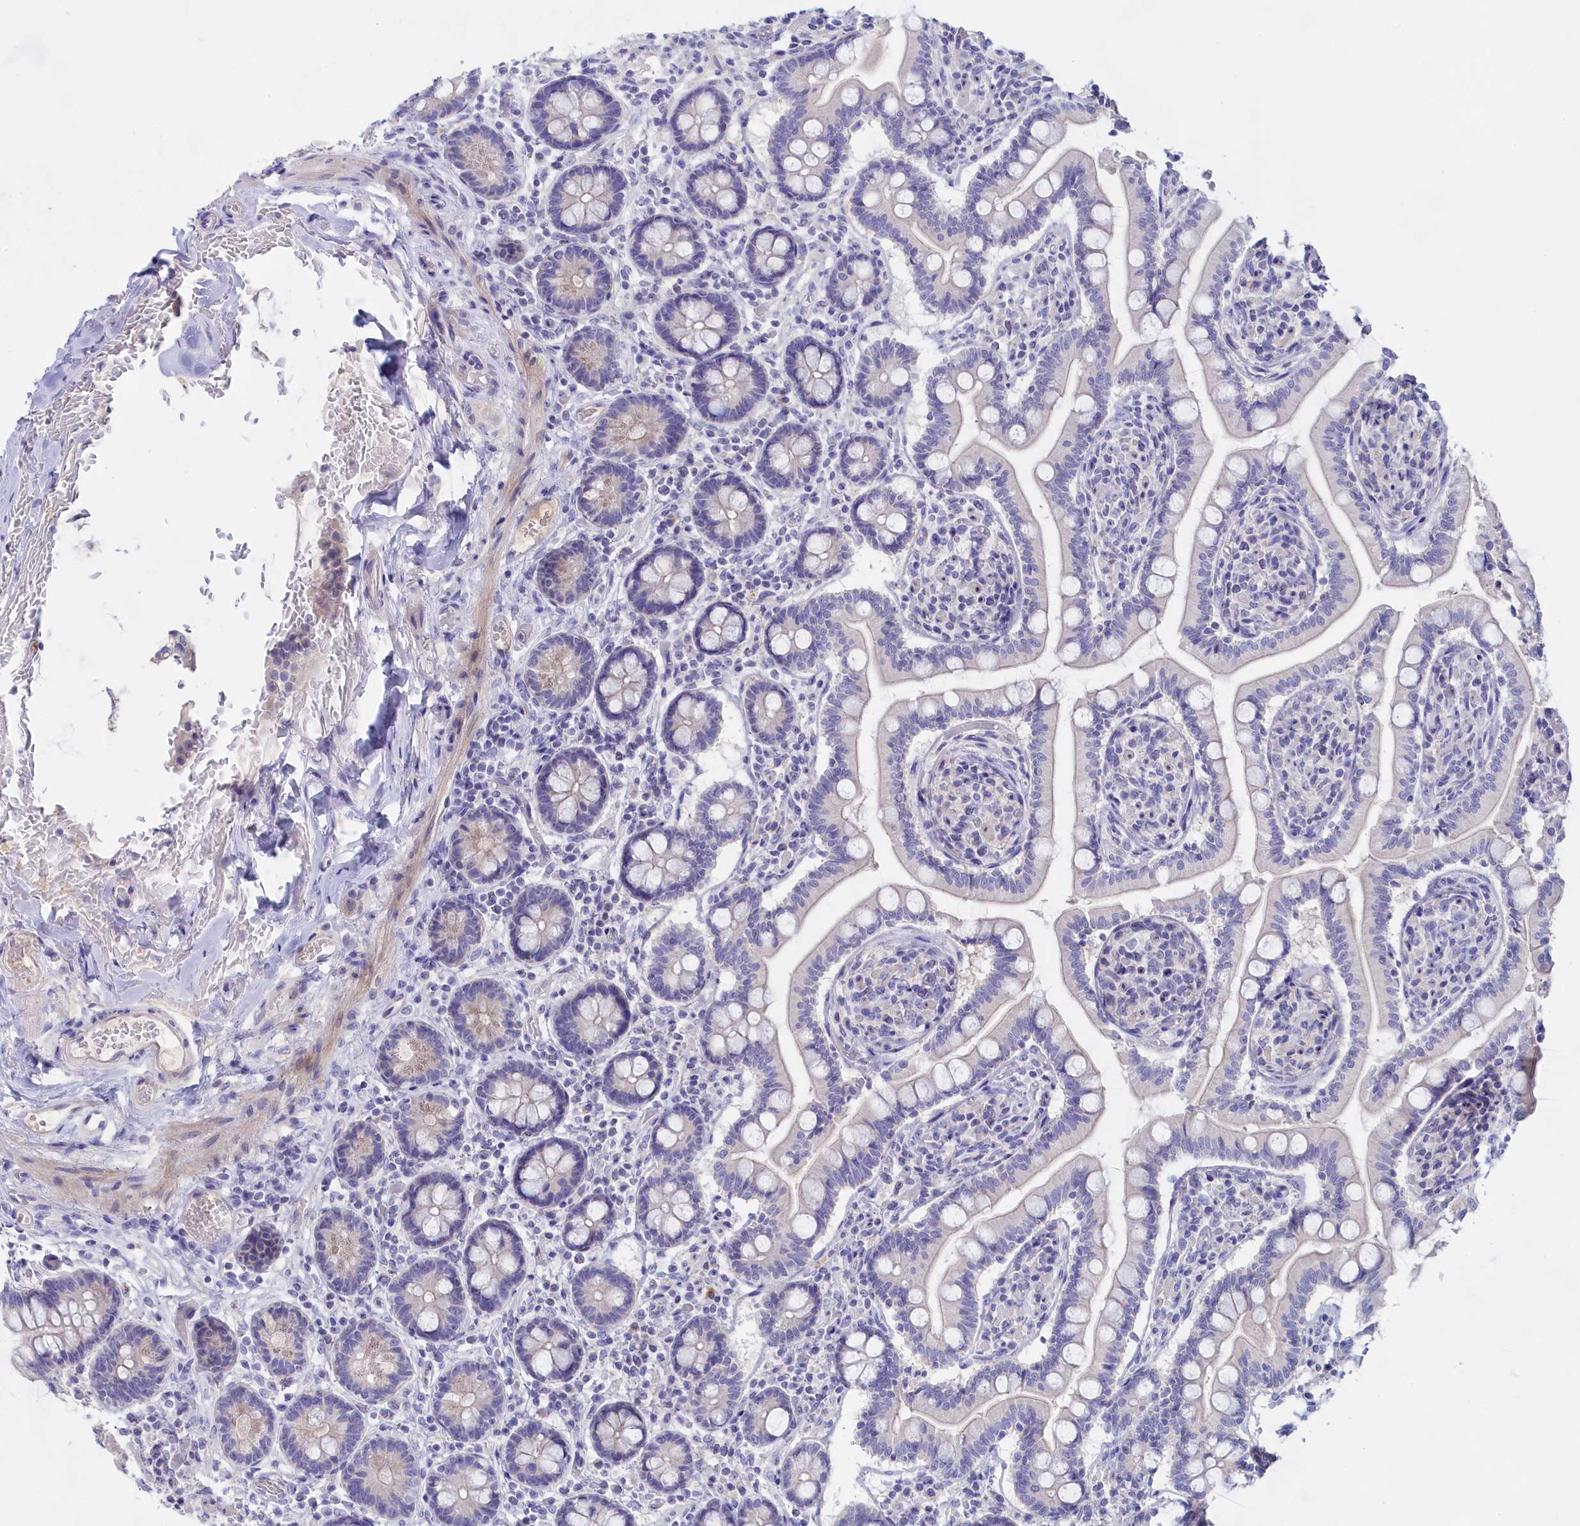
{"staining": {"intensity": "weak", "quantity": "<25%", "location": "cytoplasmic/membranous"}, "tissue": "small intestine", "cell_type": "Glandular cells", "image_type": "normal", "snomed": [{"axis": "morphology", "description": "Normal tissue, NOS"}, {"axis": "topography", "description": "Small intestine"}], "caption": "IHC of normal human small intestine shows no expression in glandular cells.", "gene": "ADGRA1", "patient": {"sex": "female", "age": 64}}